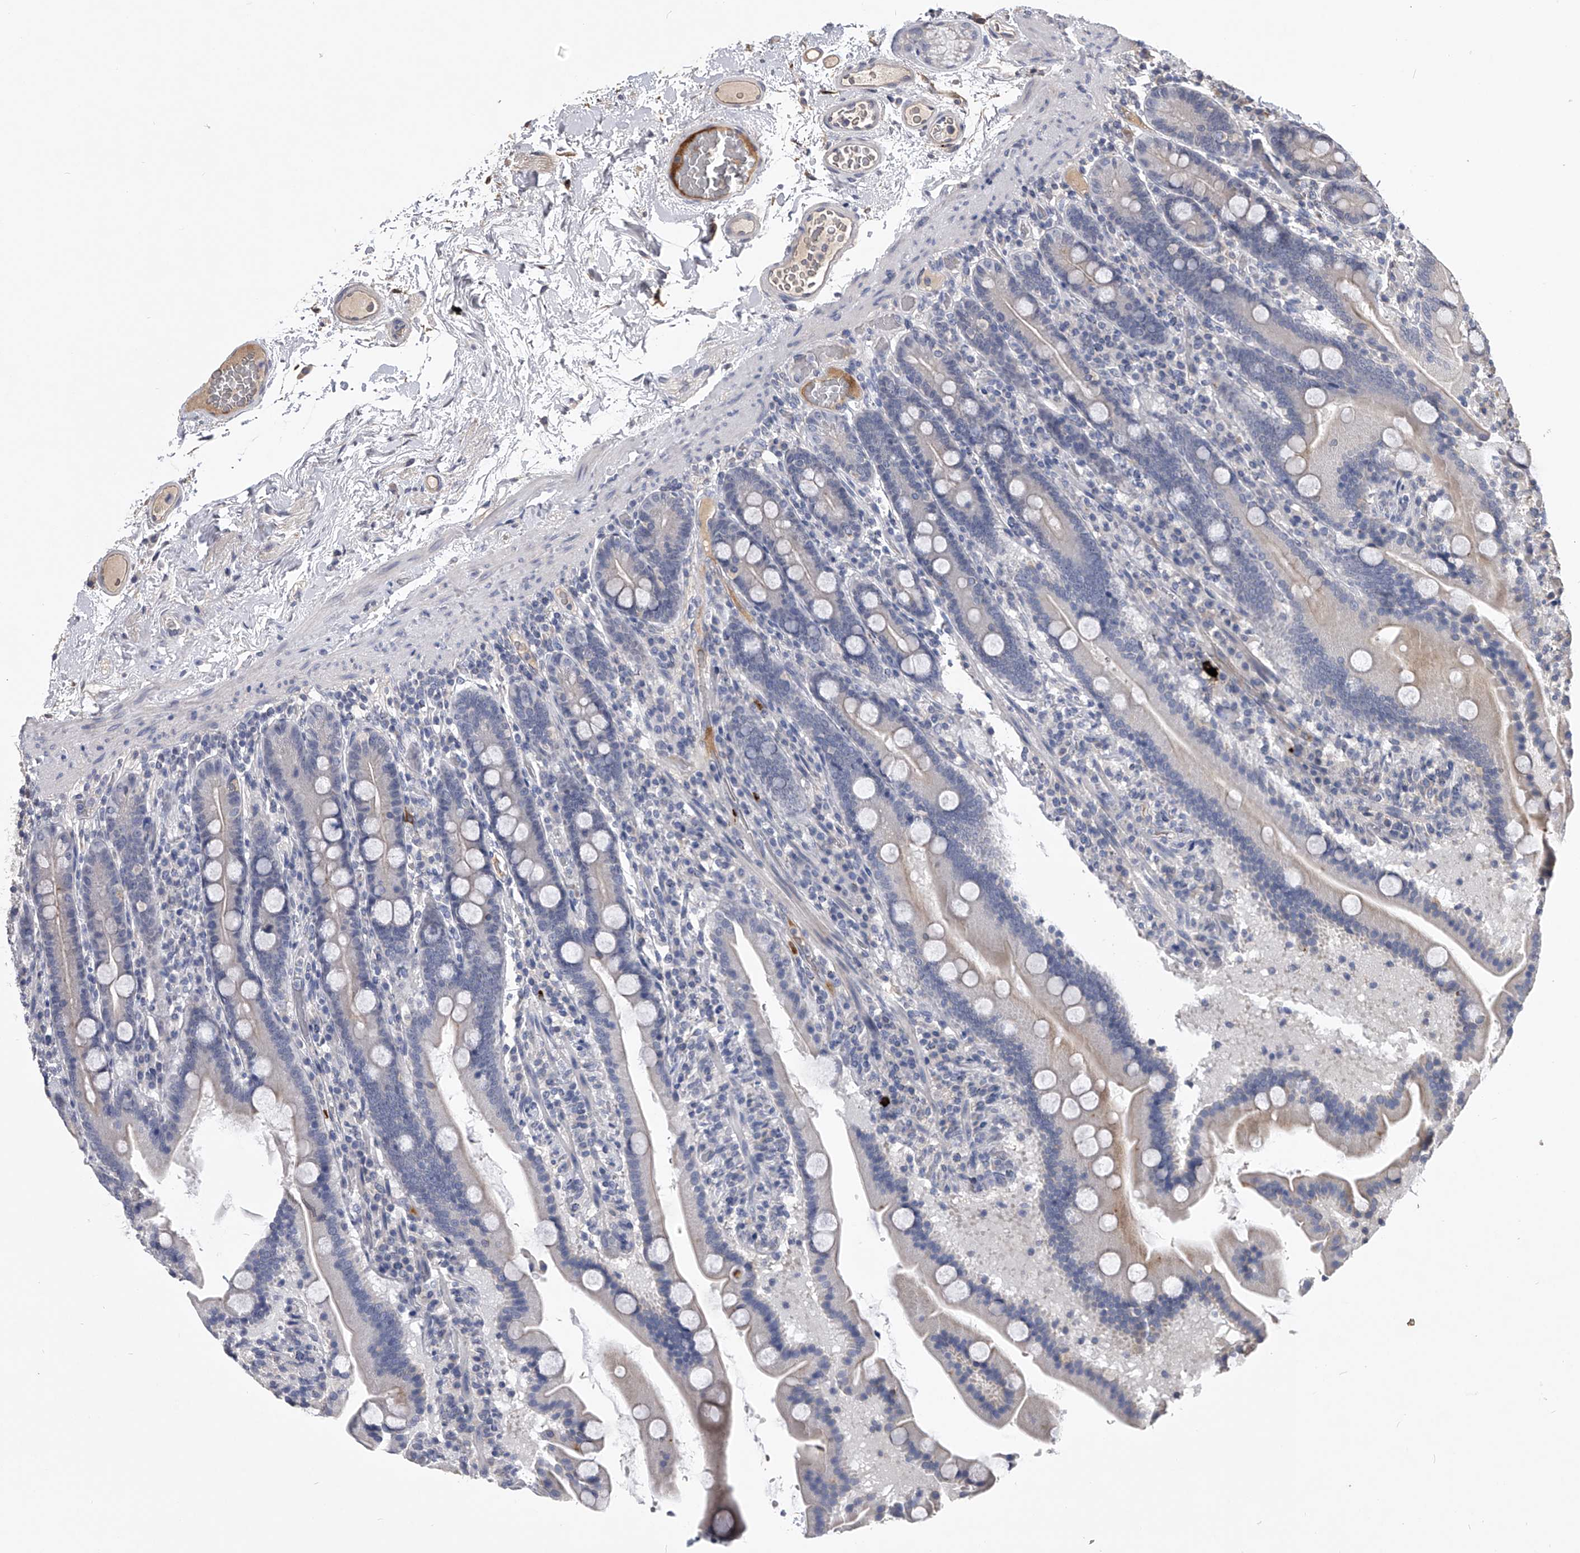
{"staining": {"intensity": "negative", "quantity": "none", "location": "none"}, "tissue": "duodenum", "cell_type": "Glandular cells", "image_type": "normal", "snomed": [{"axis": "morphology", "description": "Normal tissue, NOS"}, {"axis": "topography", "description": "Duodenum"}], "caption": "Immunohistochemistry photomicrograph of normal duodenum: human duodenum stained with DAB displays no significant protein expression in glandular cells.", "gene": "MDN1", "patient": {"sex": "male", "age": 55}}